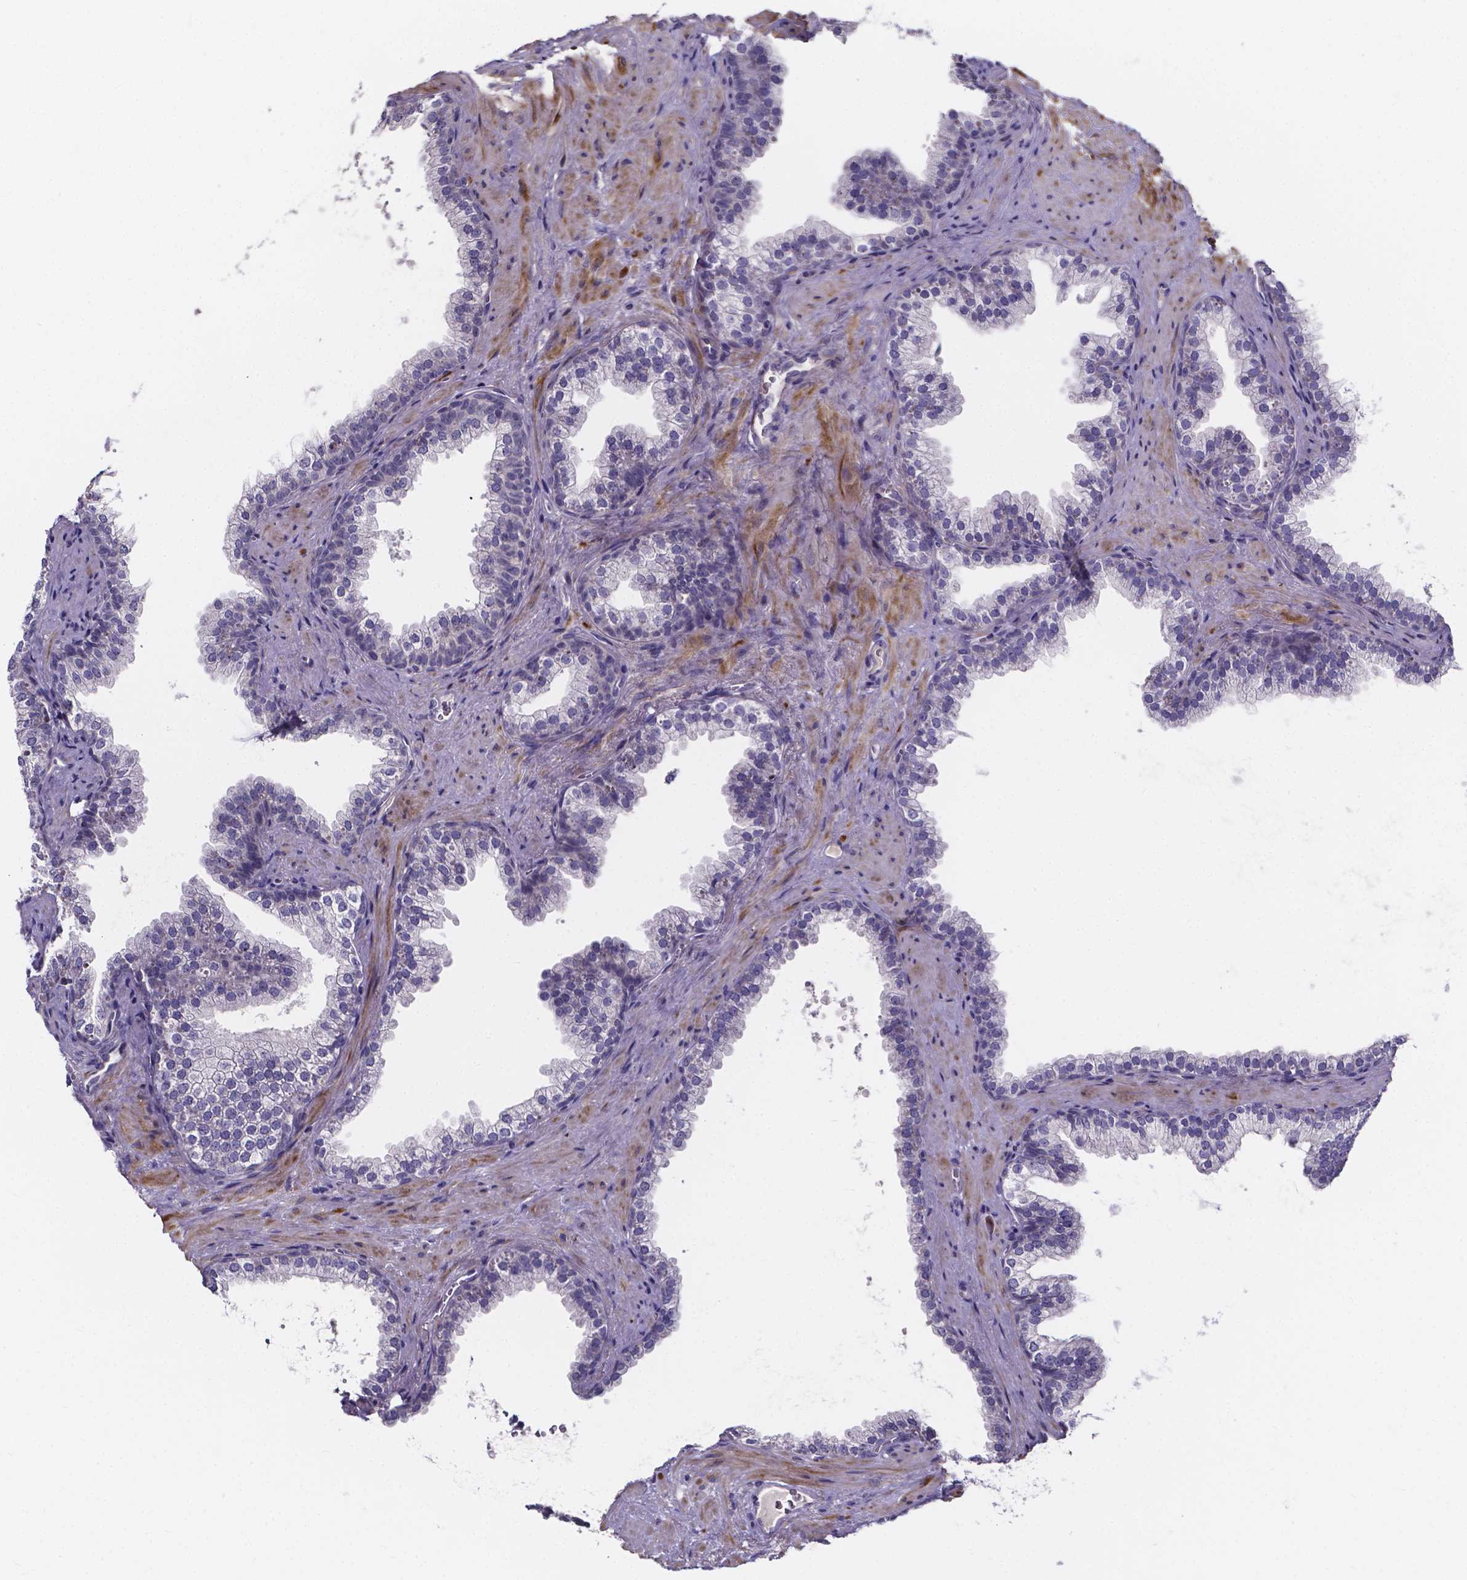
{"staining": {"intensity": "negative", "quantity": "none", "location": "none"}, "tissue": "prostate", "cell_type": "Glandular cells", "image_type": "normal", "snomed": [{"axis": "morphology", "description": "Normal tissue, NOS"}, {"axis": "topography", "description": "Prostate"}], "caption": "Immunohistochemistry (IHC) photomicrograph of normal prostate: prostate stained with DAB exhibits no significant protein positivity in glandular cells.", "gene": "SPOCD1", "patient": {"sex": "male", "age": 79}}